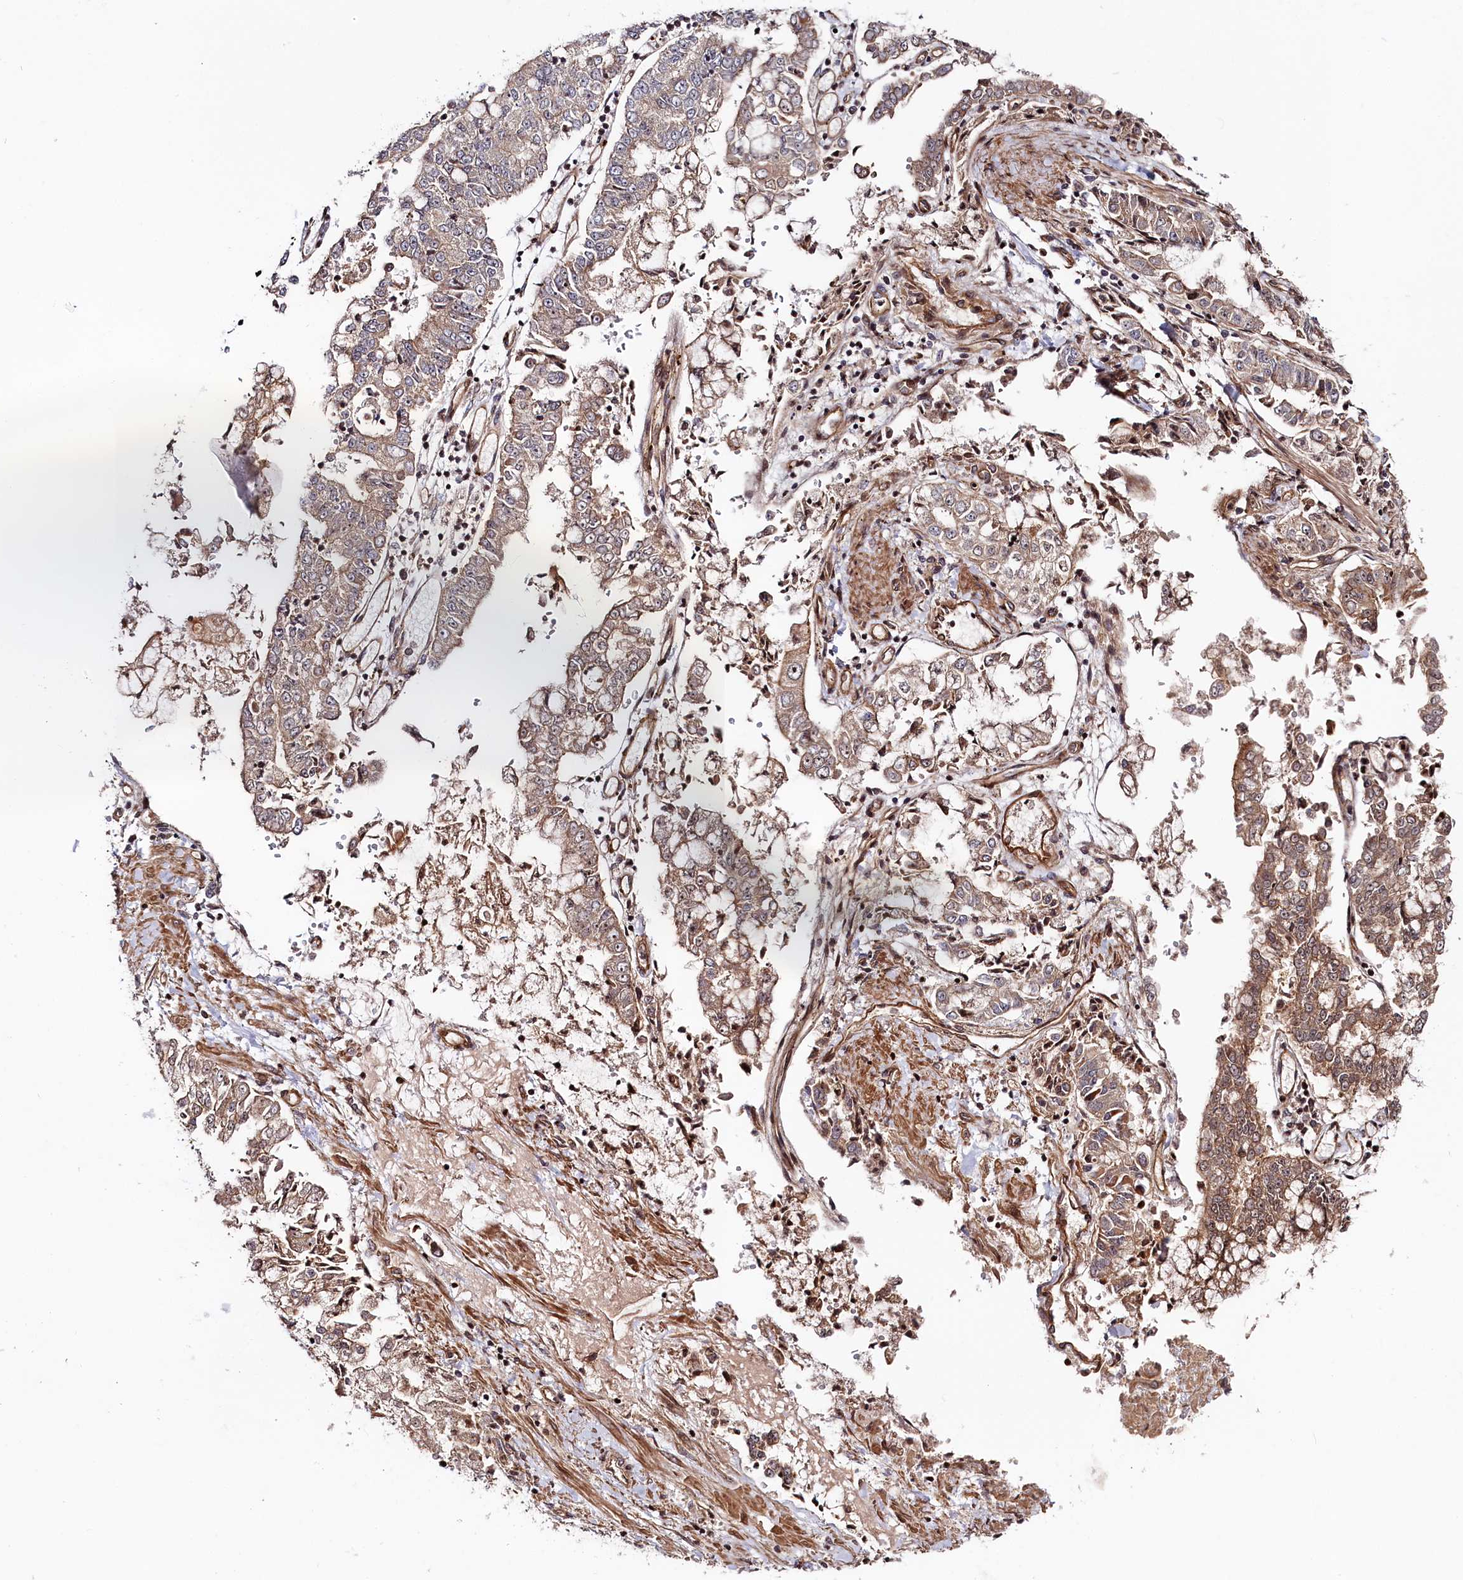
{"staining": {"intensity": "weak", "quantity": "25%-75%", "location": "cytoplasmic/membranous"}, "tissue": "stomach cancer", "cell_type": "Tumor cells", "image_type": "cancer", "snomed": [{"axis": "morphology", "description": "Adenocarcinoma, NOS"}, {"axis": "topography", "description": "Stomach"}], "caption": "Stomach cancer stained with a brown dye shows weak cytoplasmic/membranous positive expression in about 25%-75% of tumor cells.", "gene": "CEP44", "patient": {"sex": "male", "age": 76}}